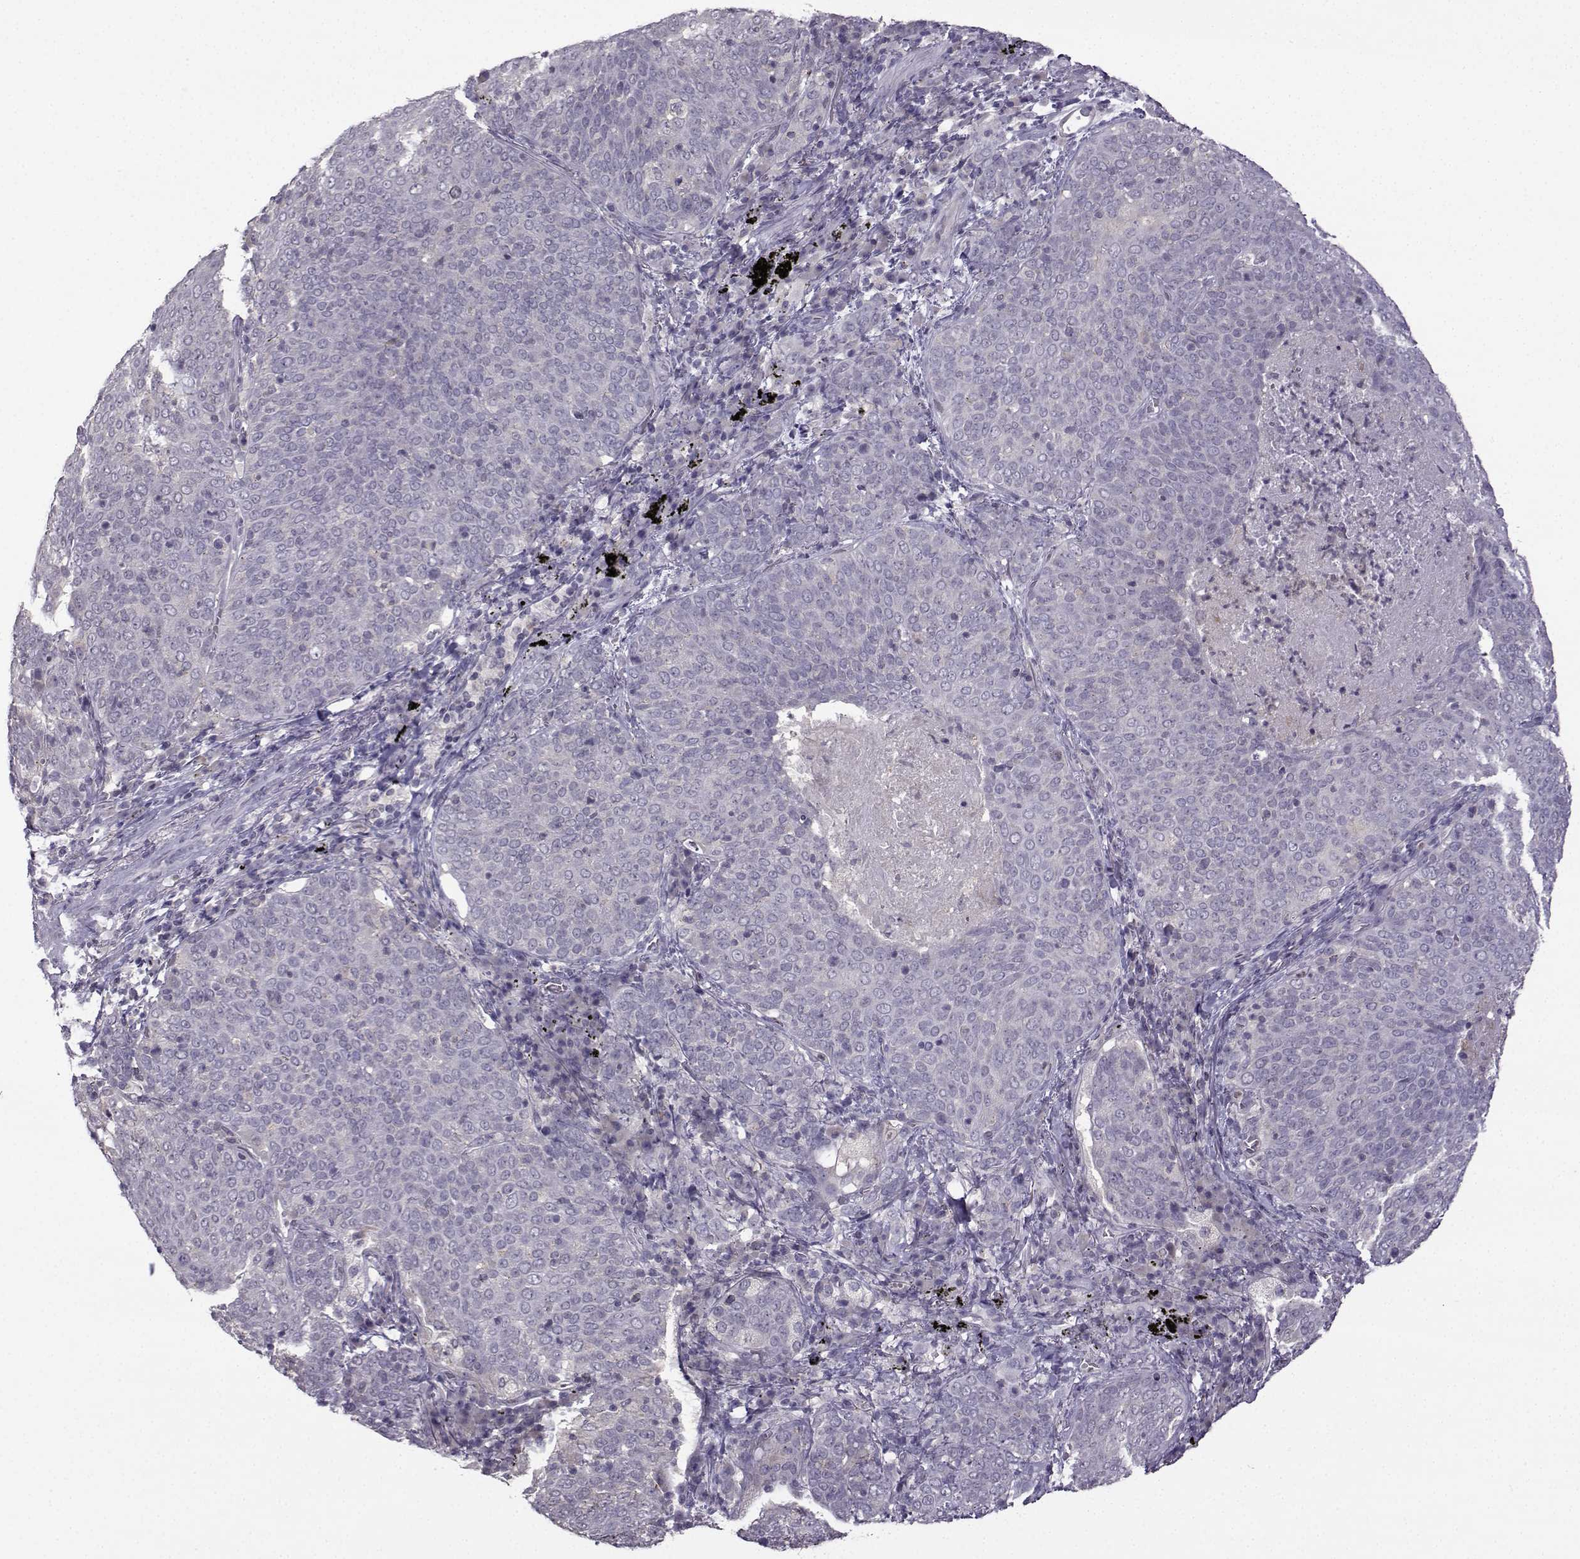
{"staining": {"intensity": "negative", "quantity": "none", "location": "none"}, "tissue": "lung cancer", "cell_type": "Tumor cells", "image_type": "cancer", "snomed": [{"axis": "morphology", "description": "Squamous cell carcinoma, NOS"}, {"axis": "topography", "description": "Lung"}], "caption": "Image shows no protein positivity in tumor cells of squamous cell carcinoma (lung) tissue.", "gene": "FCAMR", "patient": {"sex": "male", "age": 82}}